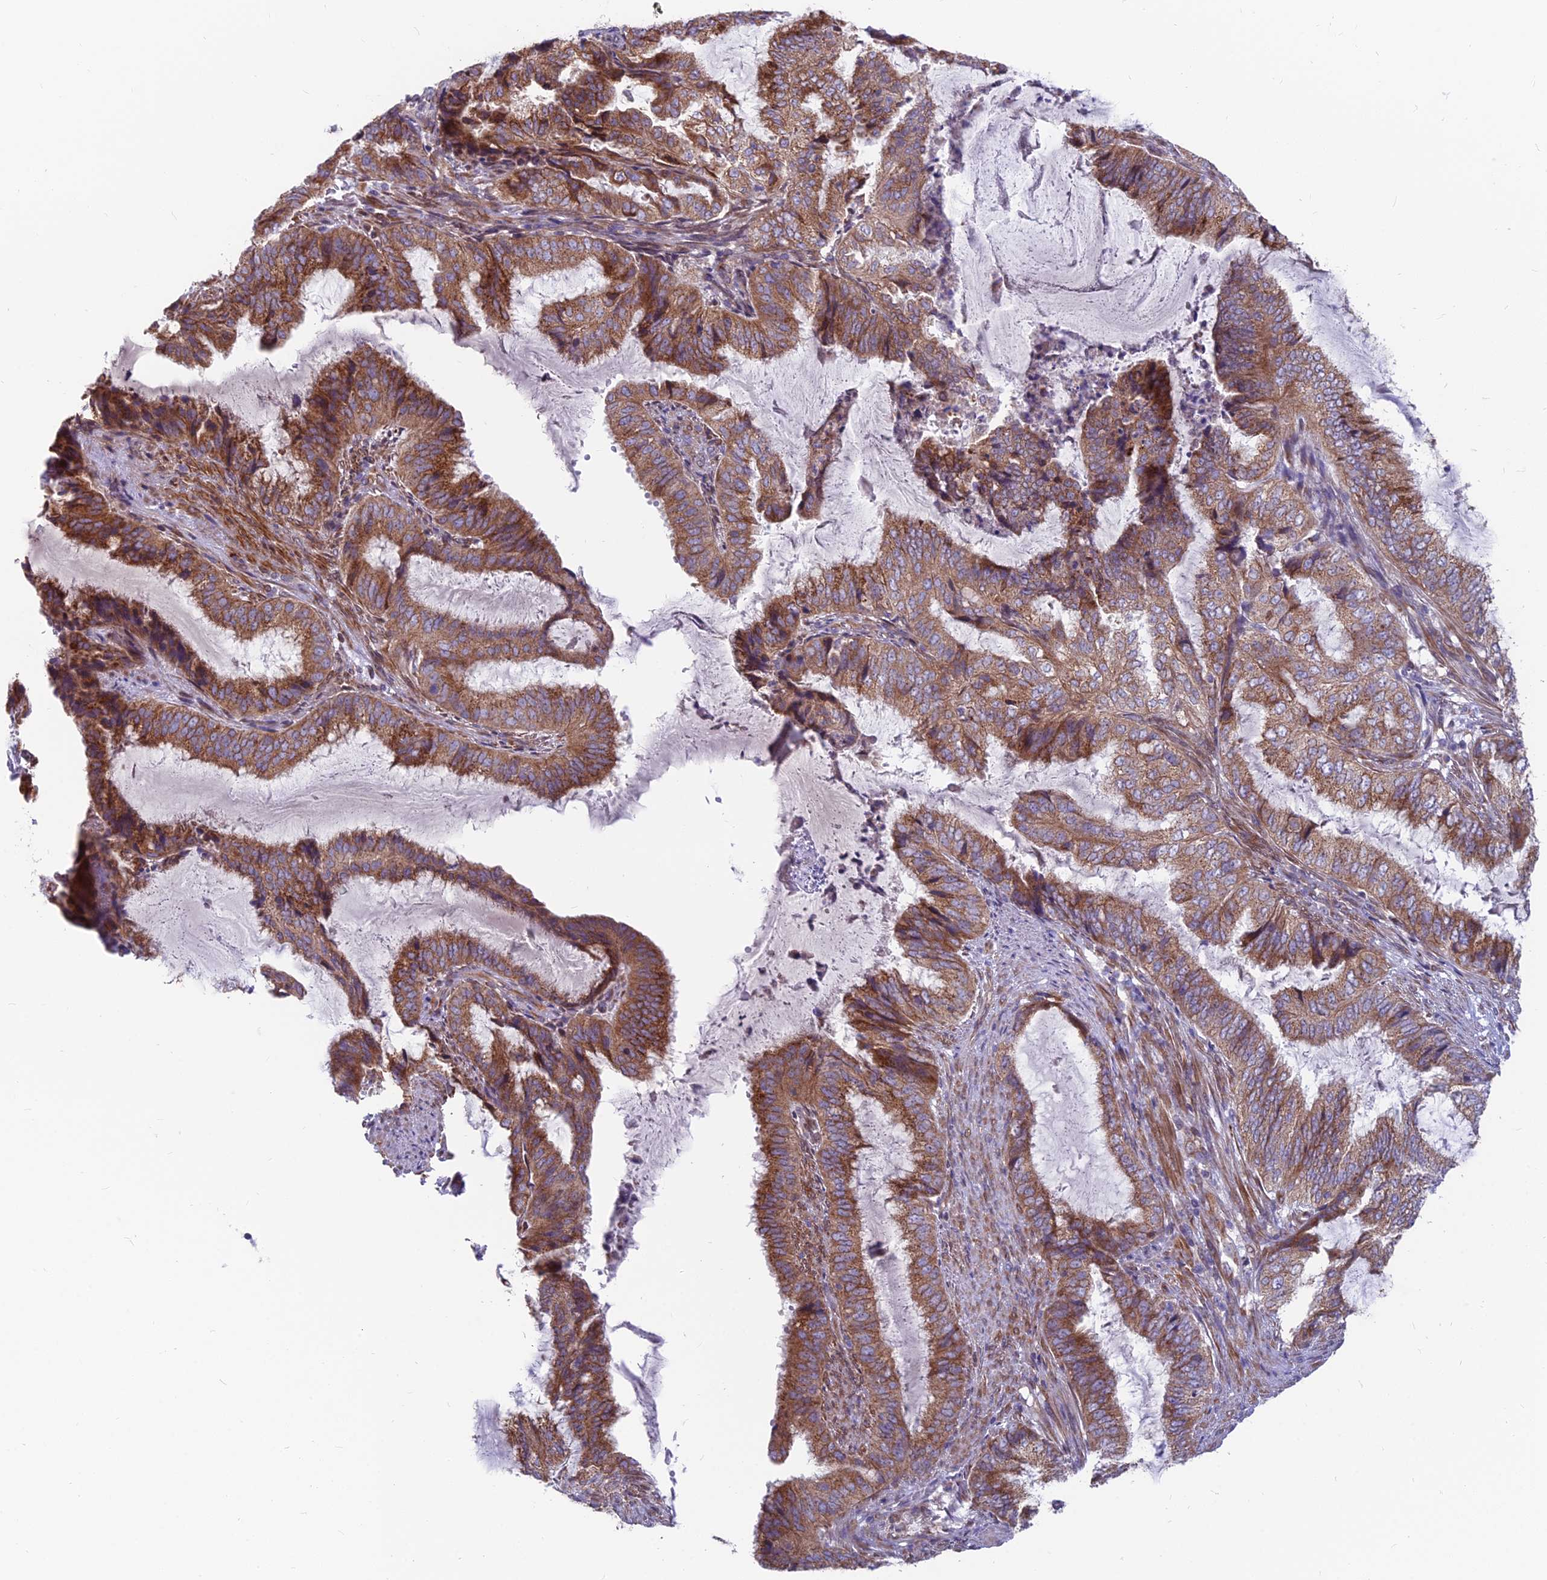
{"staining": {"intensity": "moderate", "quantity": ">75%", "location": "cytoplasmic/membranous"}, "tissue": "endometrial cancer", "cell_type": "Tumor cells", "image_type": "cancer", "snomed": [{"axis": "morphology", "description": "Adenocarcinoma, NOS"}, {"axis": "topography", "description": "Endometrium"}], "caption": "High-magnification brightfield microscopy of endometrial cancer stained with DAB (brown) and counterstained with hematoxylin (blue). tumor cells exhibit moderate cytoplasmic/membranous positivity is identified in about>75% of cells.", "gene": "TBC1D20", "patient": {"sex": "female", "age": 51}}